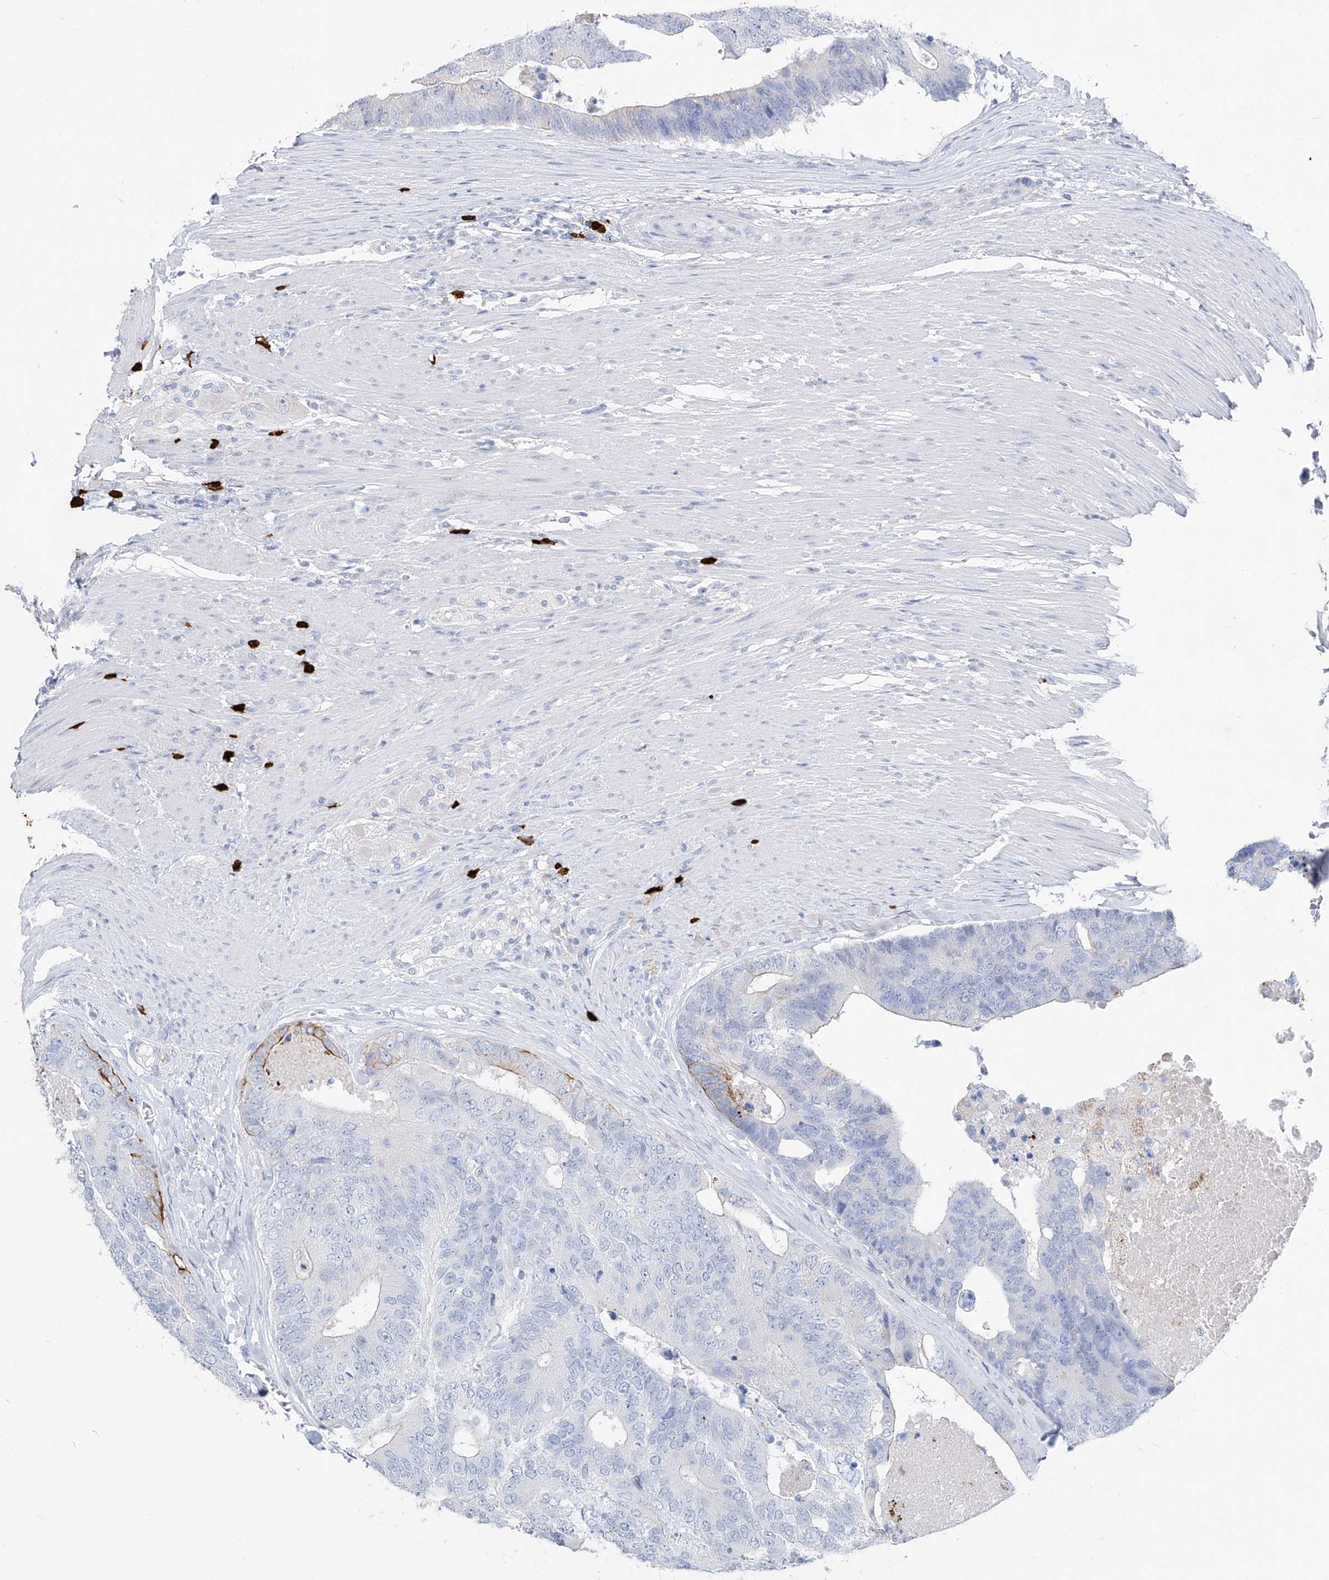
{"staining": {"intensity": "negative", "quantity": "none", "location": "none"}, "tissue": "colorectal cancer", "cell_type": "Tumor cells", "image_type": "cancer", "snomed": [{"axis": "morphology", "description": "Adenocarcinoma, NOS"}, {"axis": "topography", "description": "Colon"}], "caption": "Human colorectal cancer (adenocarcinoma) stained for a protein using immunohistochemistry (IHC) exhibits no expression in tumor cells.", "gene": "FRS3", "patient": {"sex": "female", "age": 67}}